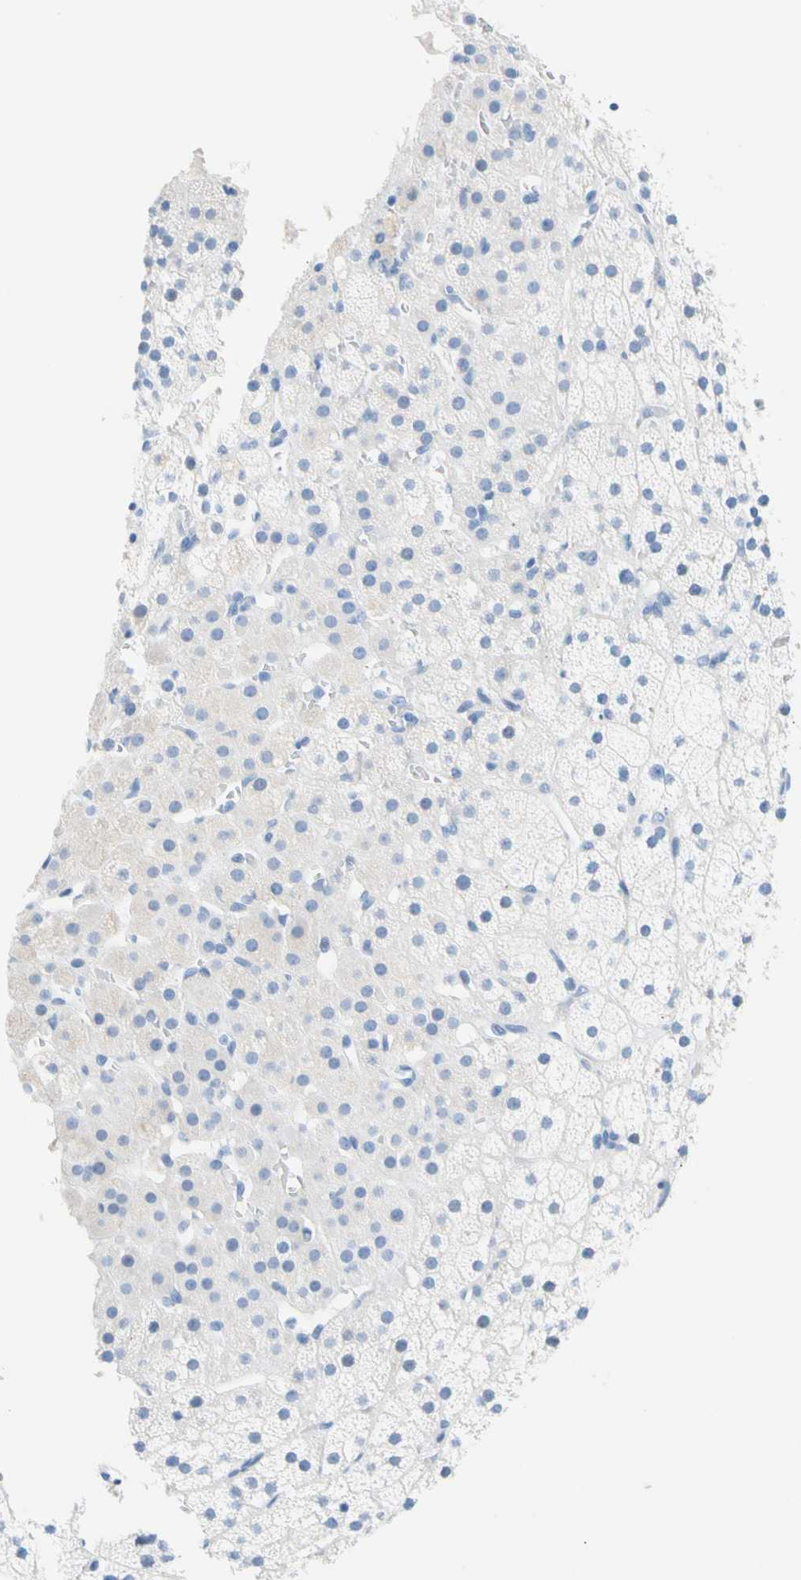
{"staining": {"intensity": "negative", "quantity": "none", "location": "none"}, "tissue": "adrenal gland", "cell_type": "Glandular cells", "image_type": "normal", "snomed": [{"axis": "morphology", "description": "Normal tissue, NOS"}, {"axis": "topography", "description": "Adrenal gland"}], "caption": "IHC image of benign adrenal gland stained for a protein (brown), which shows no positivity in glandular cells. The staining was performed using DAB to visualize the protein expression in brown, while the nuclei were stained in blue with hematoxylin (Magnification: 20x).", "gene": "CEL", "patient": {"sex": "male", "age": 35}}